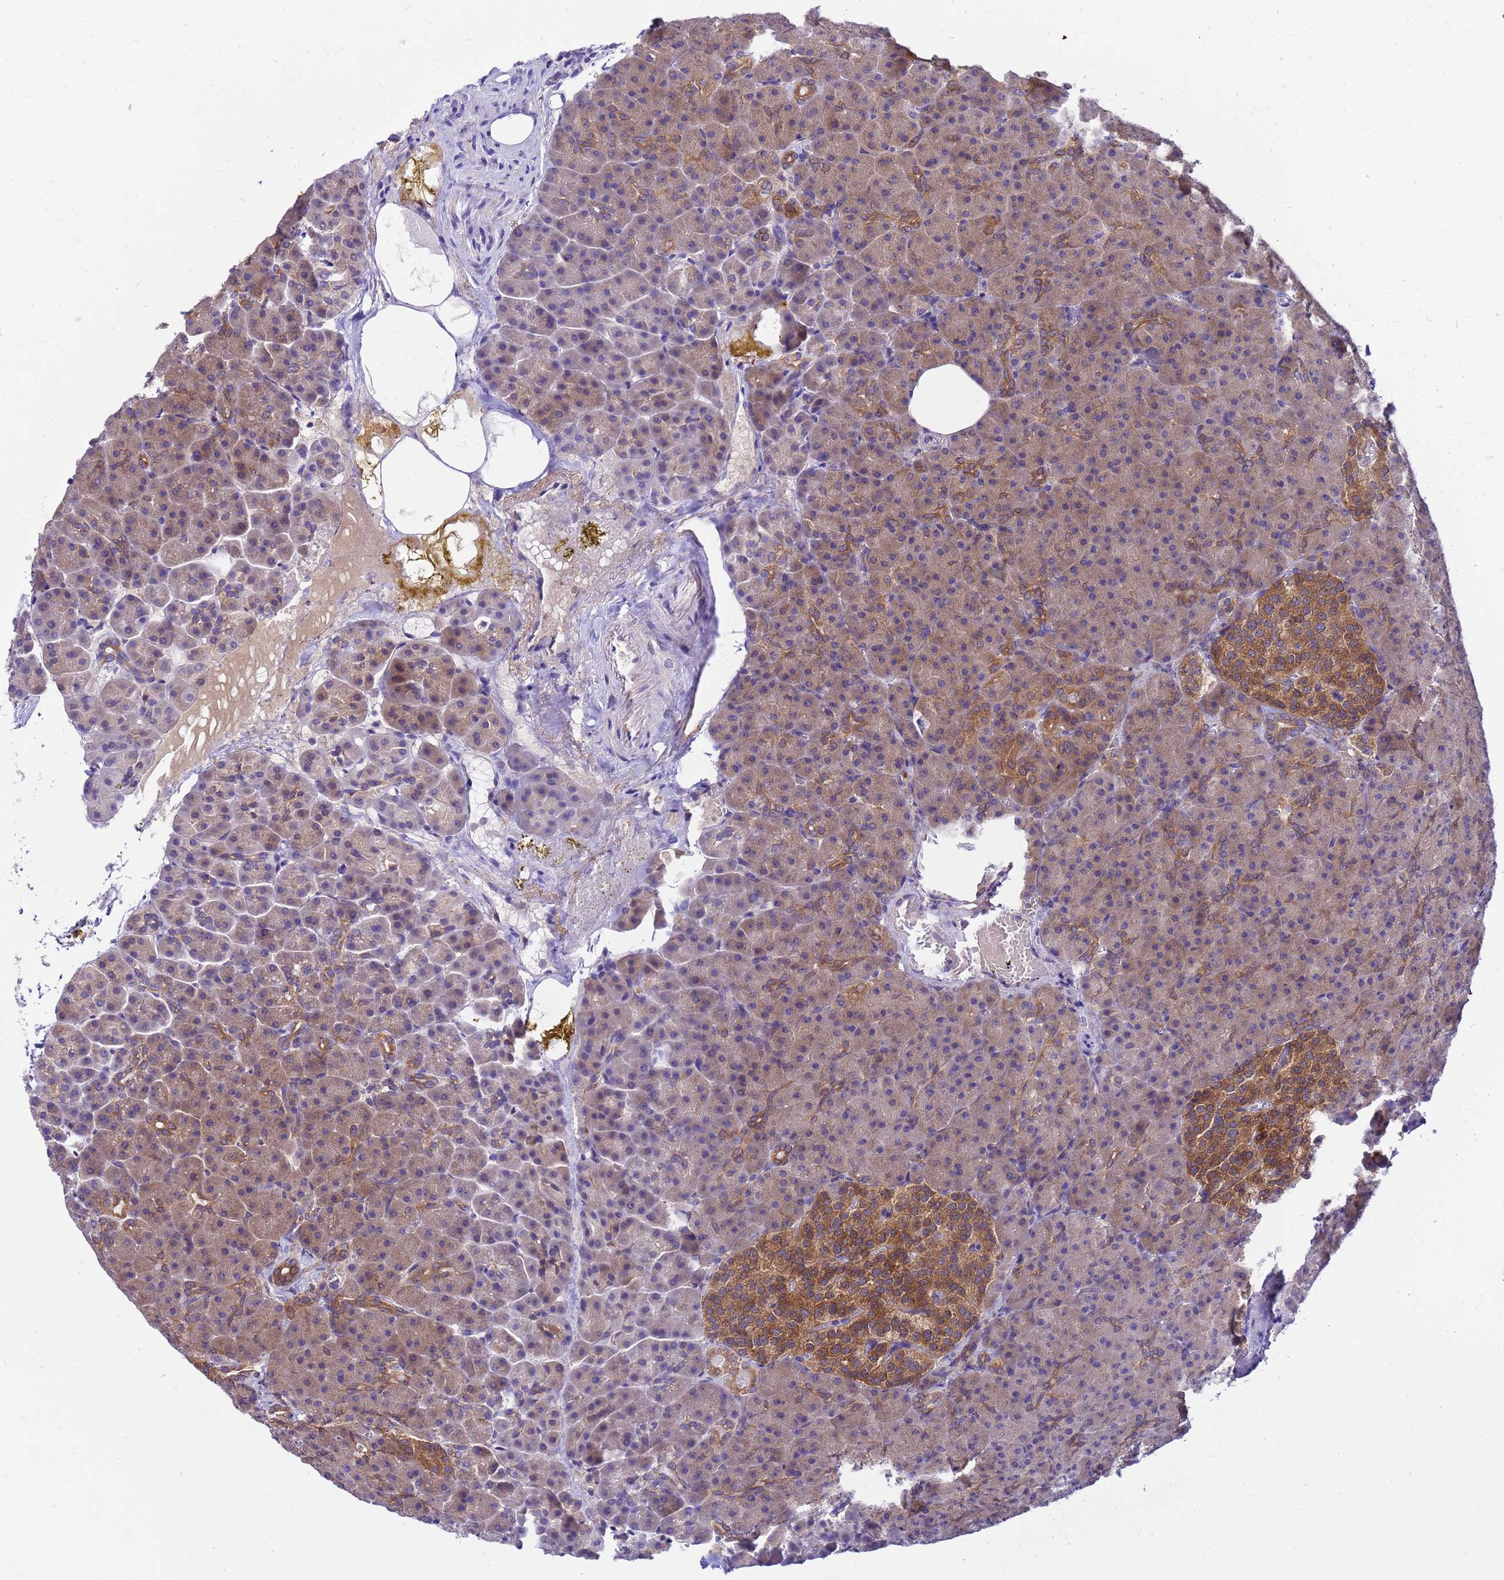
{"staining": {"intensity": "moderate", "quantity": "25%-75%", "location": "cytoplasmic/membranous"}, "tissue": "pancreas", "cell_type": "Exocrine glandular cells", "image_type": "normal", "snomed": [{"axis": "morphology", "description": "Normal tissue, NOS"}, {"axis": "topography", "description": "Pancreas"}], "caption": "The photomicrograph demonstrates a brown stain indicating the presence of a protein in the cytoplasmic/membranous of exocrine glandular cells in pancreas. The staining was performed using DAB to visualize the protein expression in brown, while the nuclei were stained in blue with hematoxylin (Magnification: 20x).", "gene": "GET3", "patient": {"sex": "female", "age": 74}}